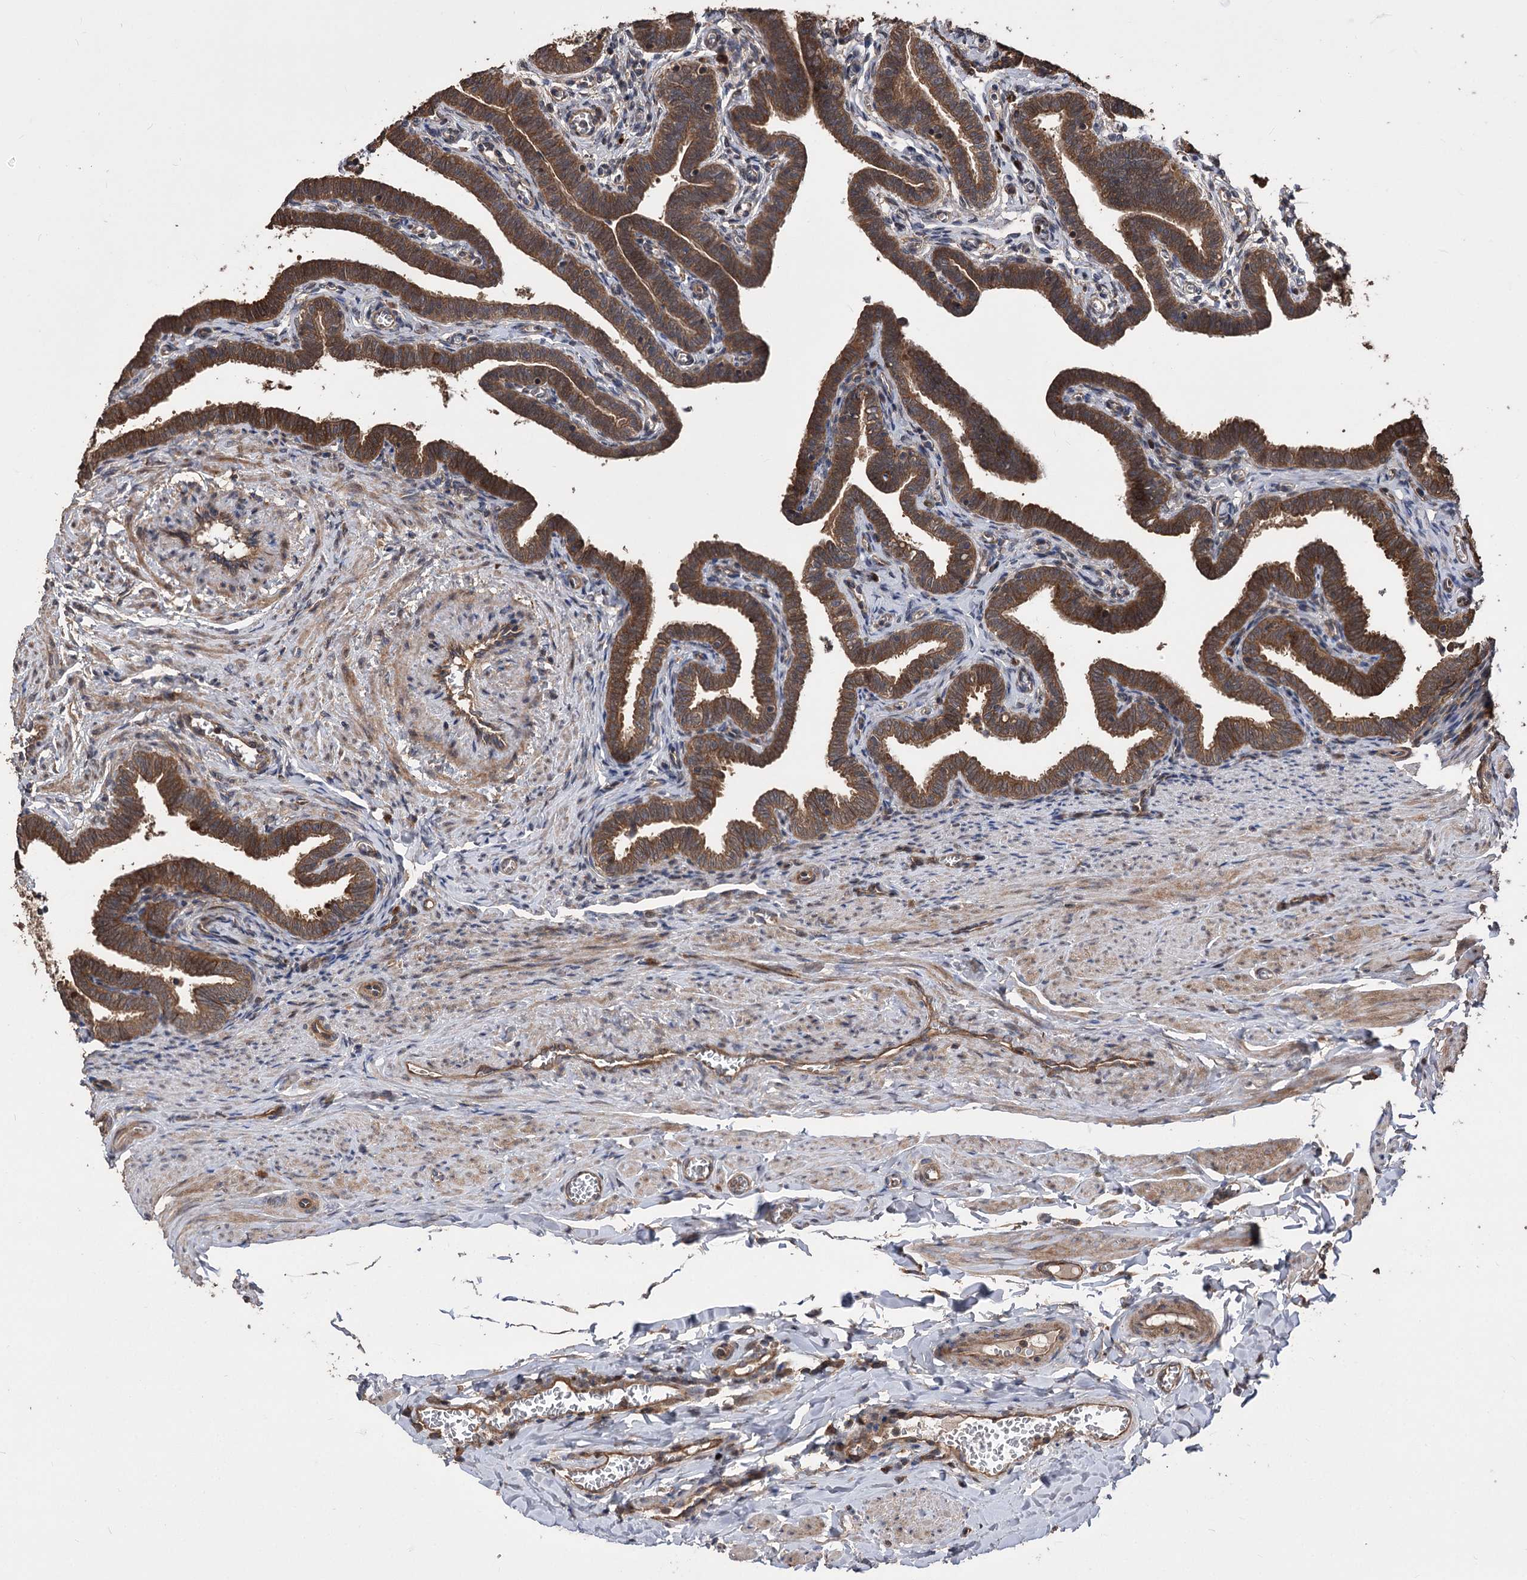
{"staining": {"intensity": "strong", "quantity": ">75%", "location": "cytoplasmic/membranous"}, "tissue": "fallopian tube", "cell_type": "Glandular cells", "image_type": "normal", "snomed": [{"axis": "morphology", "description": "Normal tissue, NOS"}, {"axis": "topography", "description": "Fallopian tube"}], "caption": "Immunohistochemistry histopathology image of unremarkable fallopian tube: human fallopian tube stained using immunohistochemistry demonstrates high levels of strong protein expression localized specifically in the cytoplasmic/membranous of glandular cells, appearing as a cytoplasmic/membranous brown color.", "gene": "RASSF3", "patient": {"sex": "female", "age": 36}}